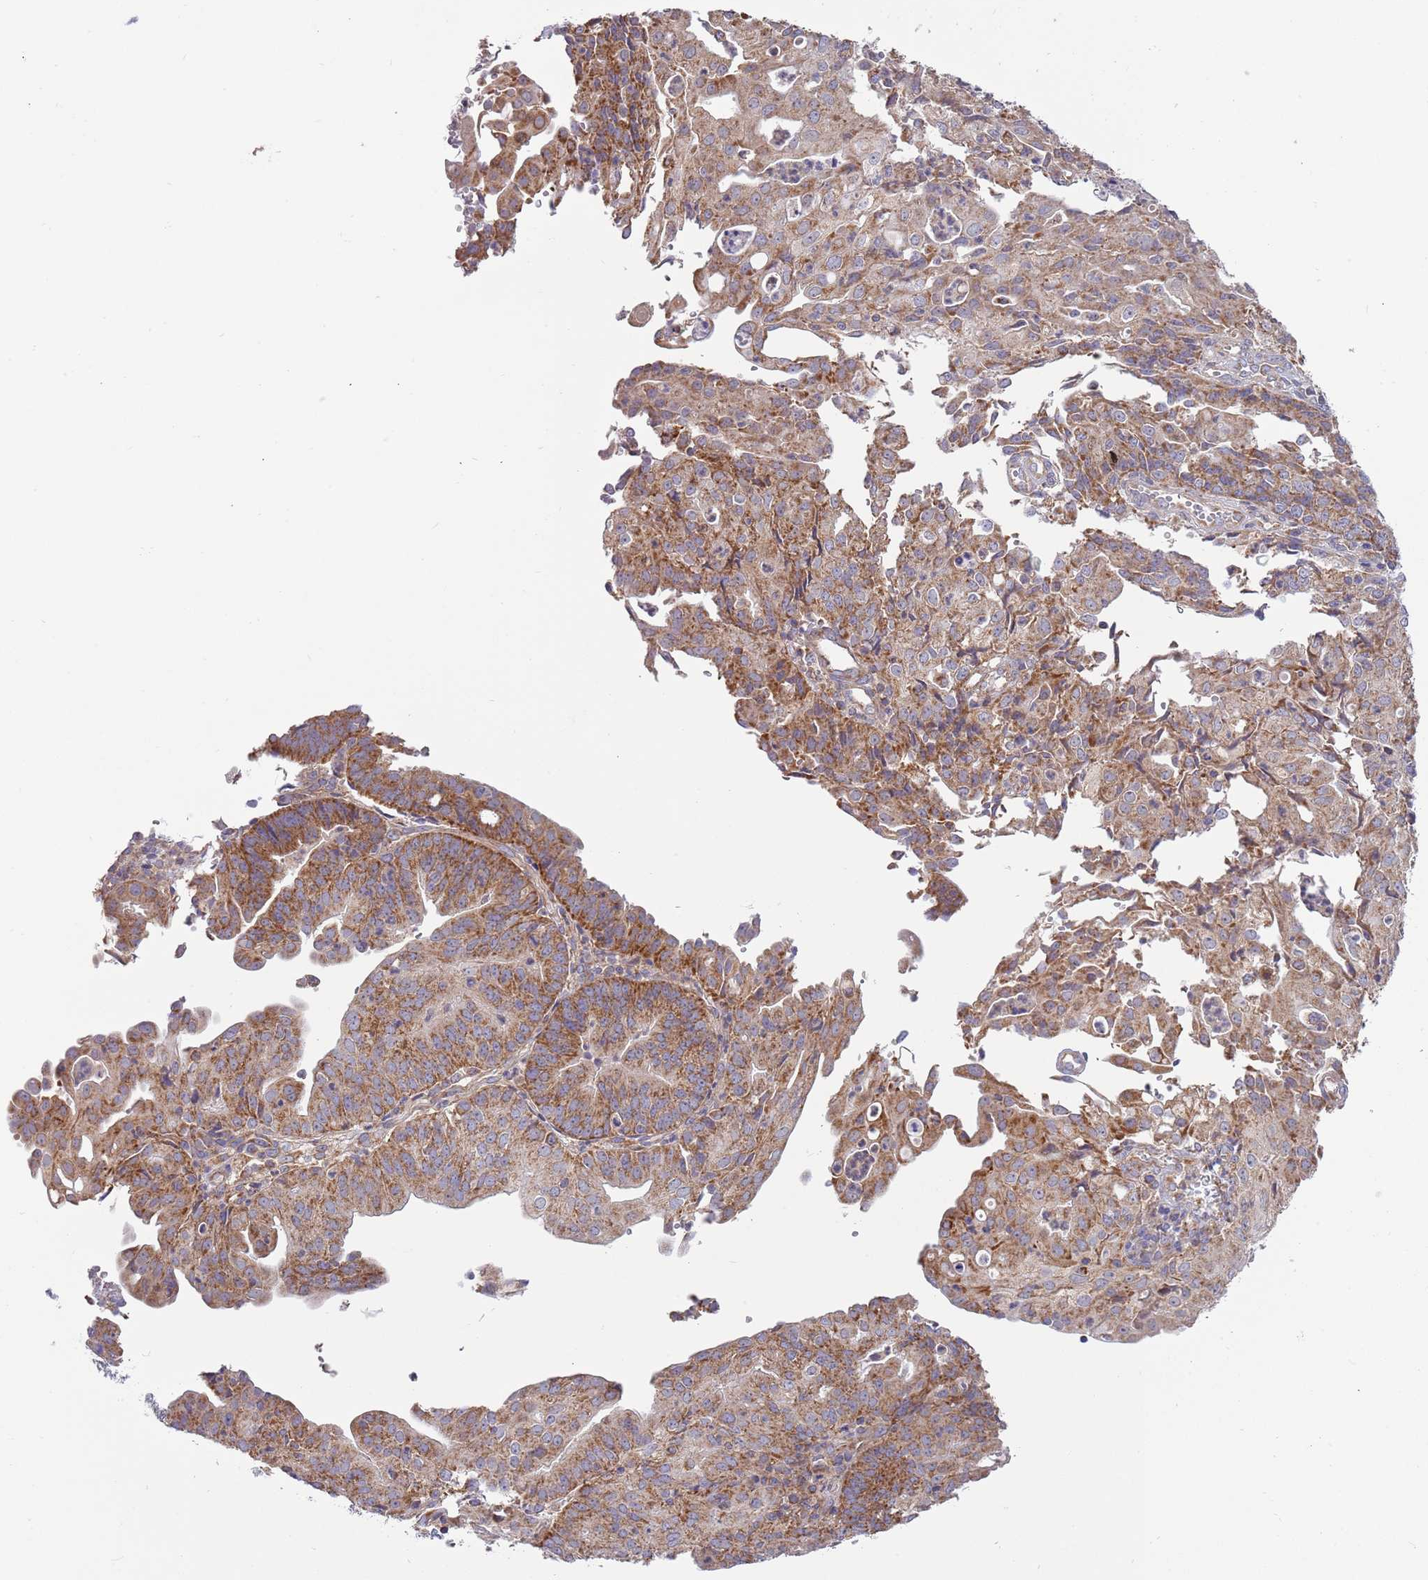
{"staining": {"intensity": "moderate", "quantity": ">75%", "location": "cytoplasmic/membranous"}, "tissue": "endometrial cancer", "cell_type": "Tumor cells", "image_type": "cancer", "snomed": [{"axis": "morphology", "description": "Adenocarcinoma, NOS"}, {"axis": "topography", "description": "Endometrium"}], "caption": "There is medium levels of moderate cytoplasmic/membranous staining in tumor cells of endometrial cancer, as demonstrated by immunohistochemical staining (brown color).", "gene": "IRS4", "patient": {"sex": "female", "age": 56}}